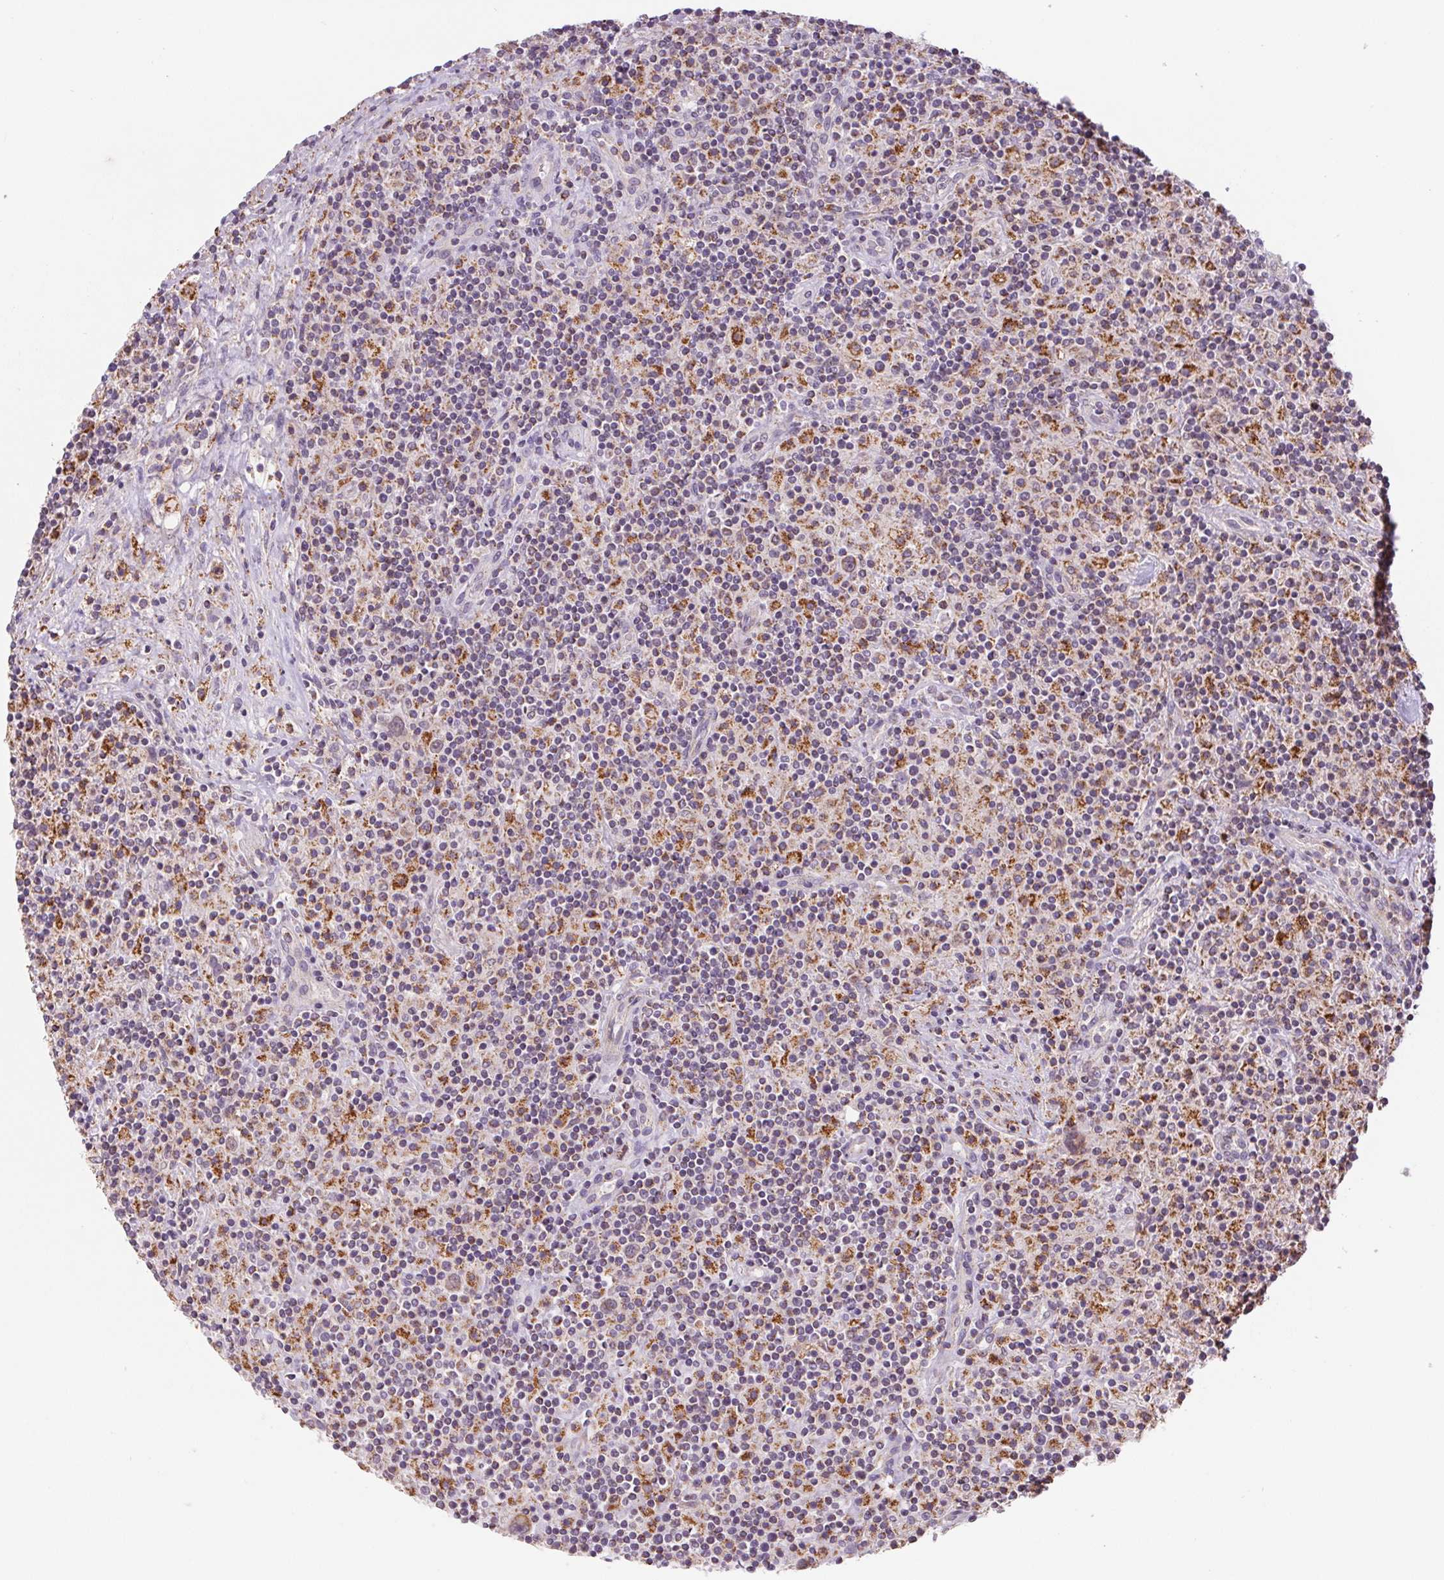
{"staining": {"intensity": "moderate", "quantity": ">75%", "location": "cytoplasmic/membranous"}, "tissue": "lymphoma", "cell_type": "Tumor cells", "image_type": "cancer", "snomed": [{"axis": "morphology", "description": "Hodgkin's disease, NOS"}, {"axis": "topography", "description": "Lymph node"}], "caption": "There is medium levels of moderate cytoplasmic/membranous positivity in tumor cells of lymphoma, as demonstrated by immunohistochemical staining (brown color).", "gene": "EMC6", "patient": {"sex": "male", "age": 70}}